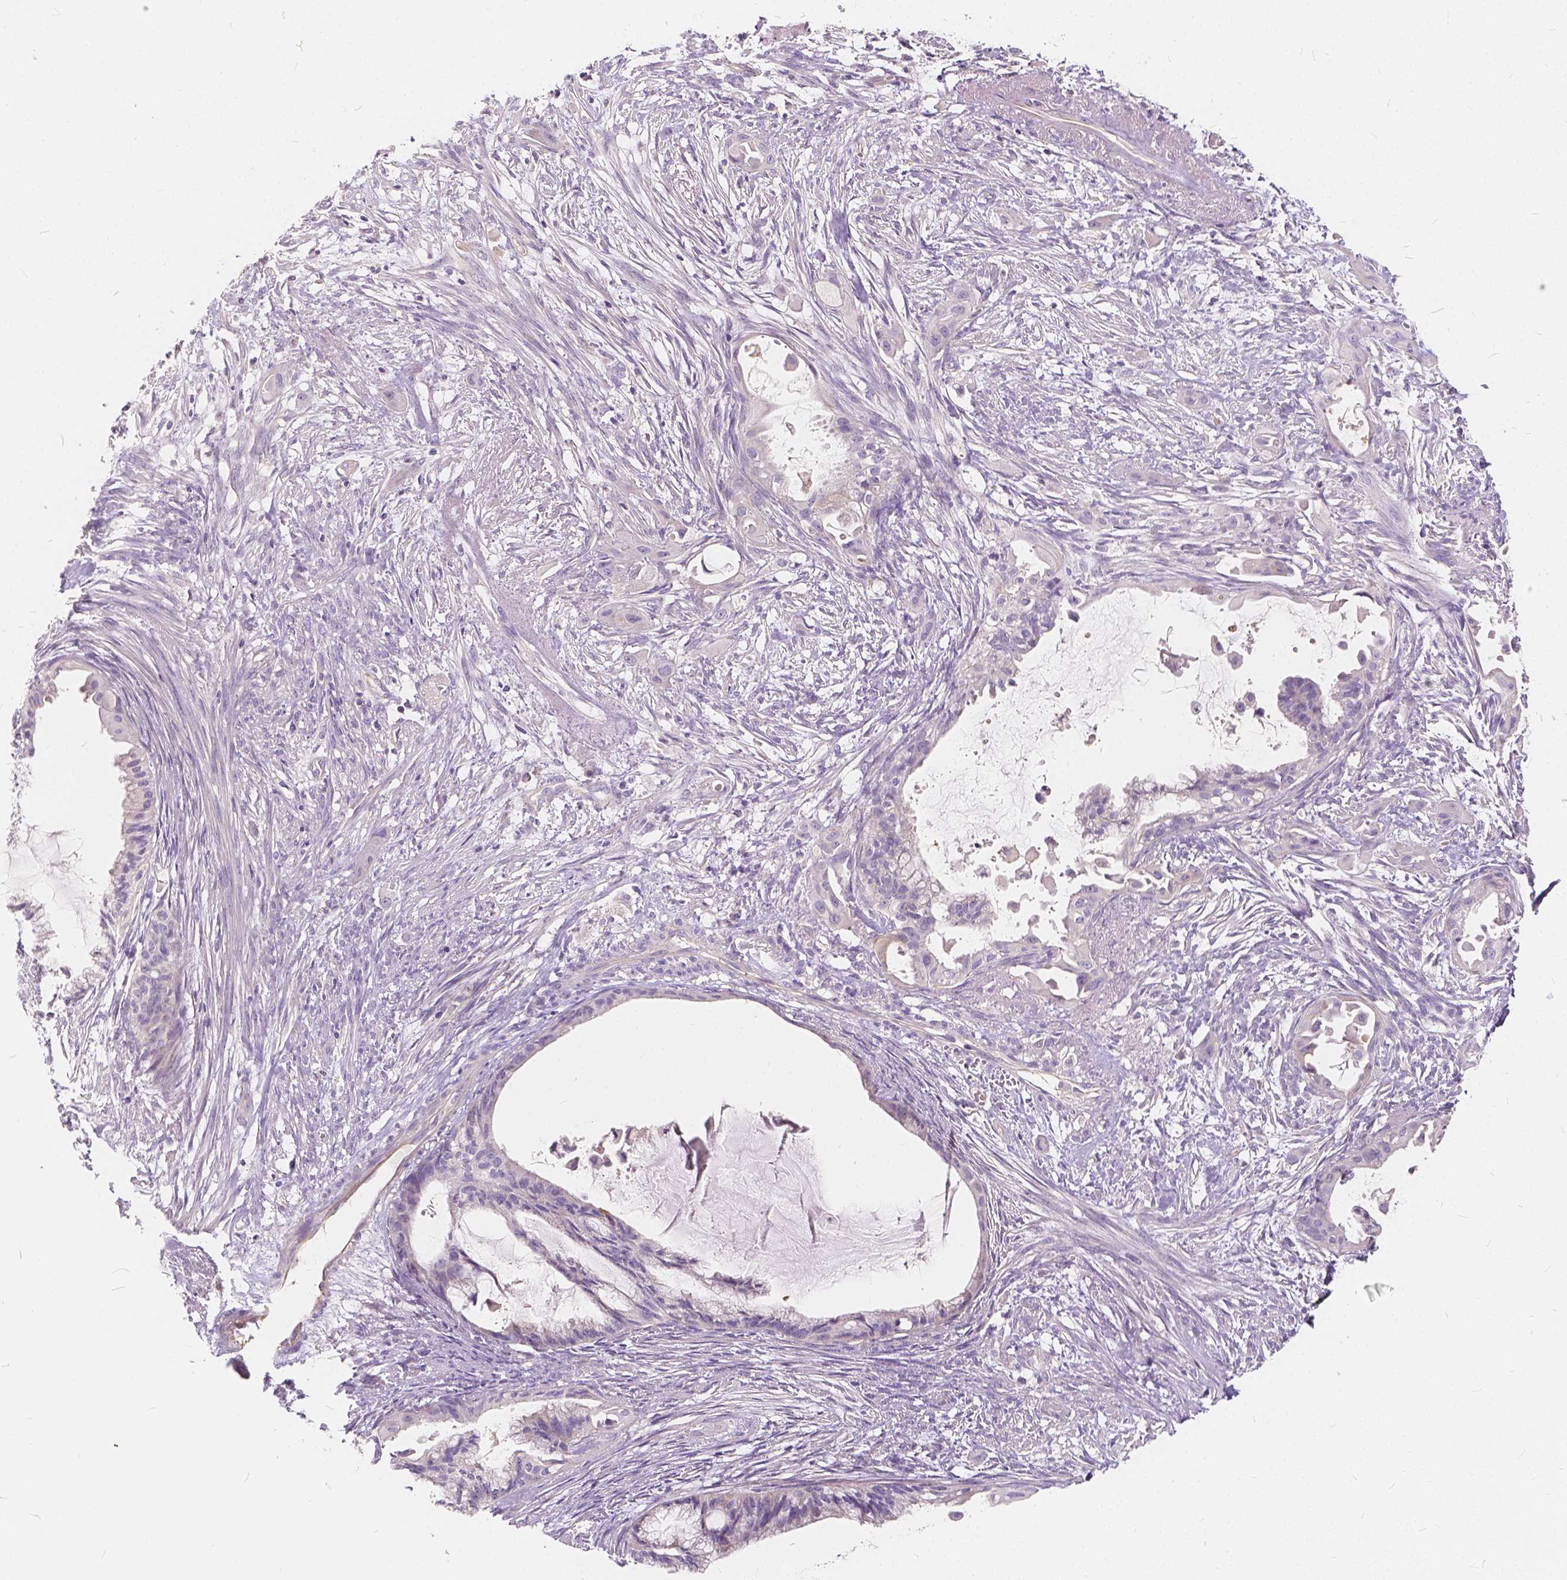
{"staining": {"intensity": "negative", "quantity": "none", "location": "none"}, "tissue": "endometrial cancer", "cell_type": "Tumor cells", "image_type": "cancer", "snomed": [{"axis": "morphology", "description": "Adenocarcinoma, NOS"}, {"axis": "topography", "description": "Endometrium"}], "caption": "Photomicrograph shows no significant protein expression in tumor cells of endometrial cancer. (Stains: DAB (3,3'-diaminobenzidine) immunohistochemistry (IHC) with hematoxylin counter stain, Microscopy: brightfield microscopy at high magnification).", "gene": "KIAA0513", "patient": {"sex": "female", "age": 86}}